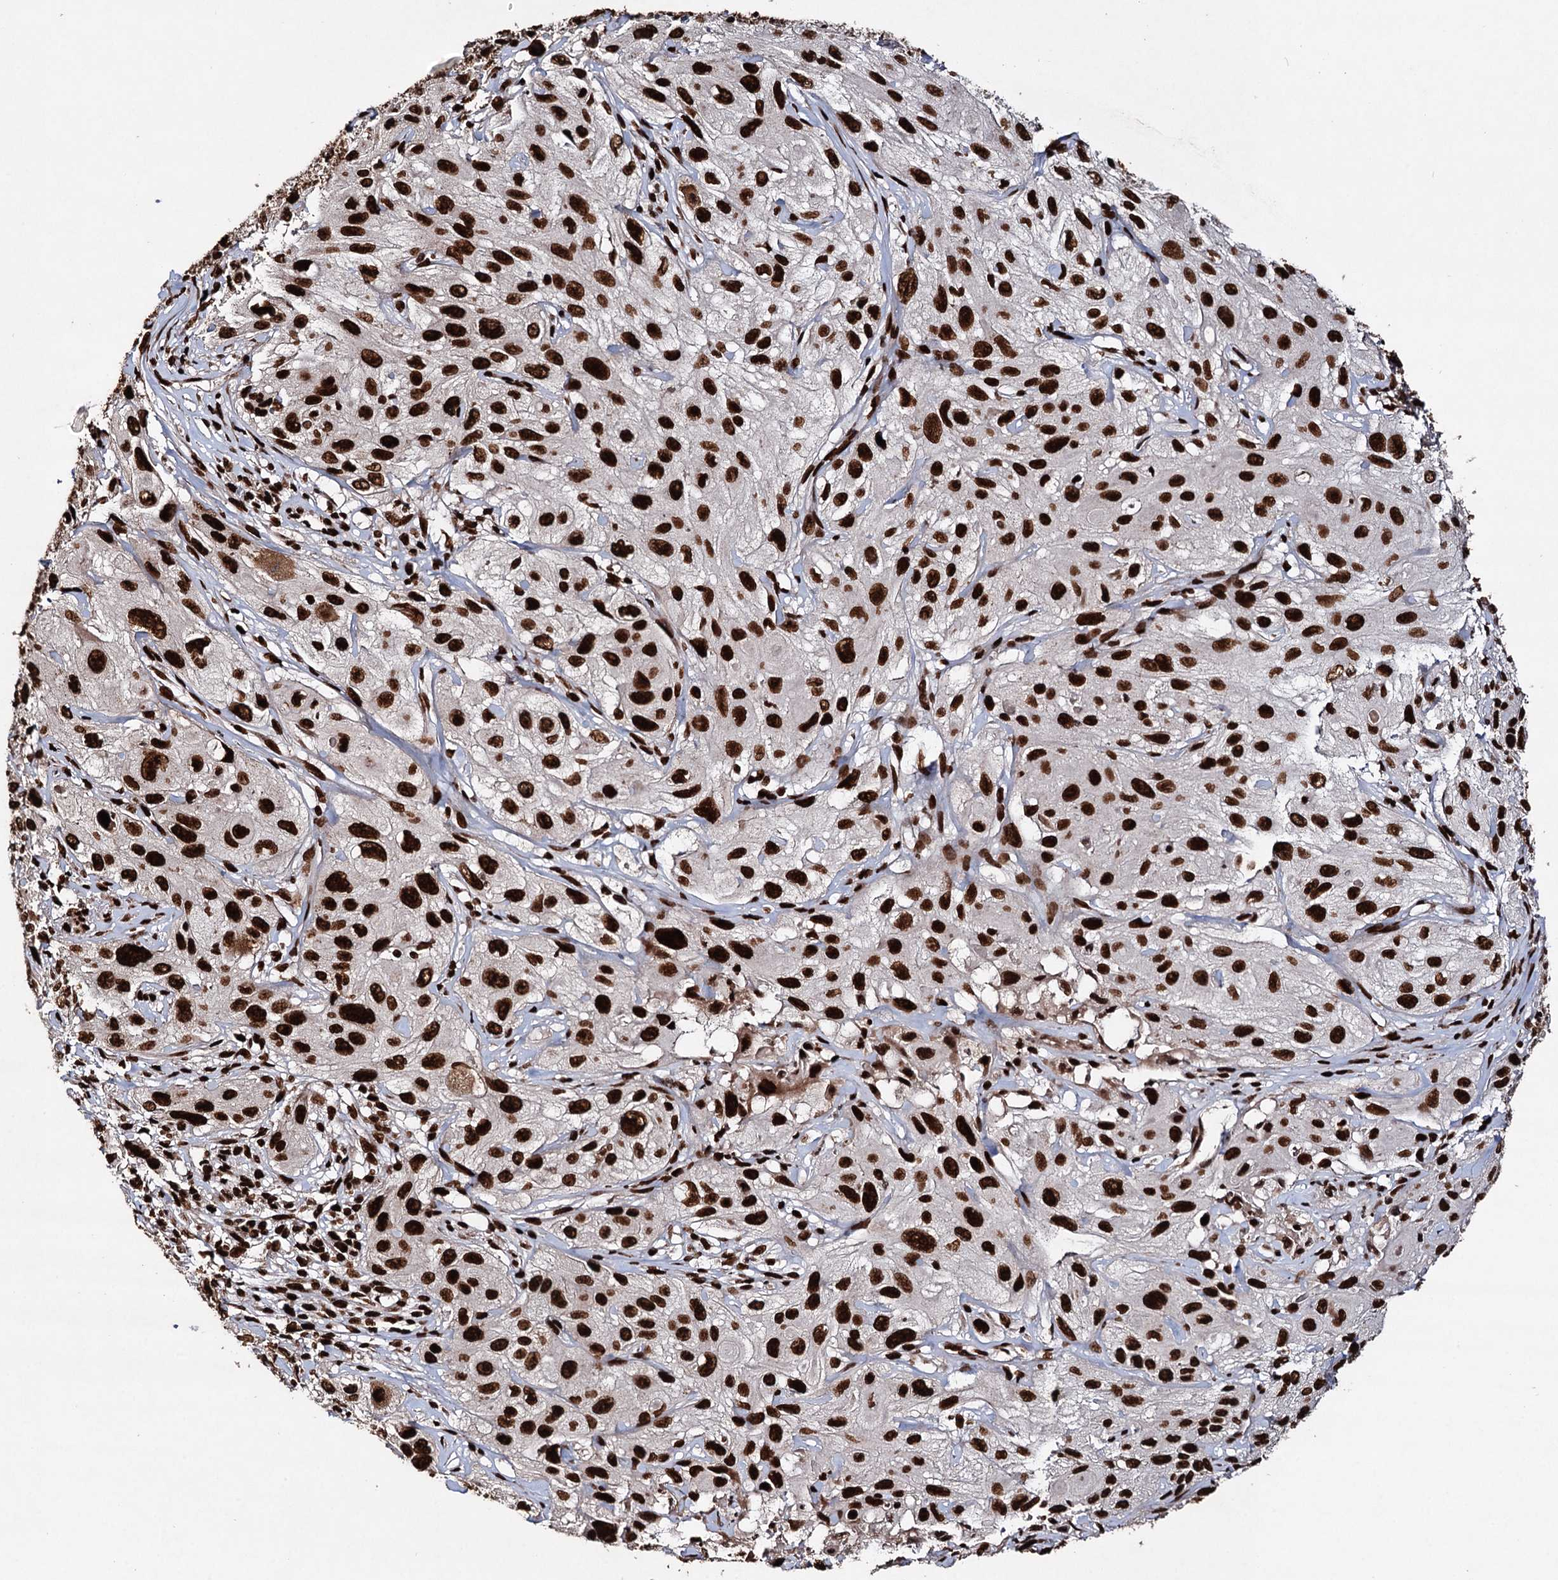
{"staining": {"intensity": "strong", "quantity": ">75%", "location": "nuclear"}, "tissue": "cervical cancer", "cell_type": "Tumor cells", "image_type": "cancer", "snomed": [{"axis": "morphology", "description": "Squamous cell carcinoma, NOS"}, {"axis": "topography", "description": "Cervix"}], "caption": "This is a histology image of immunohistochemistry staining of cervical cancer, which shows strong expression in the nuclear of tumor cells.", "gene": "MATR3", "patient": {"sex": "female", "age": 42}}